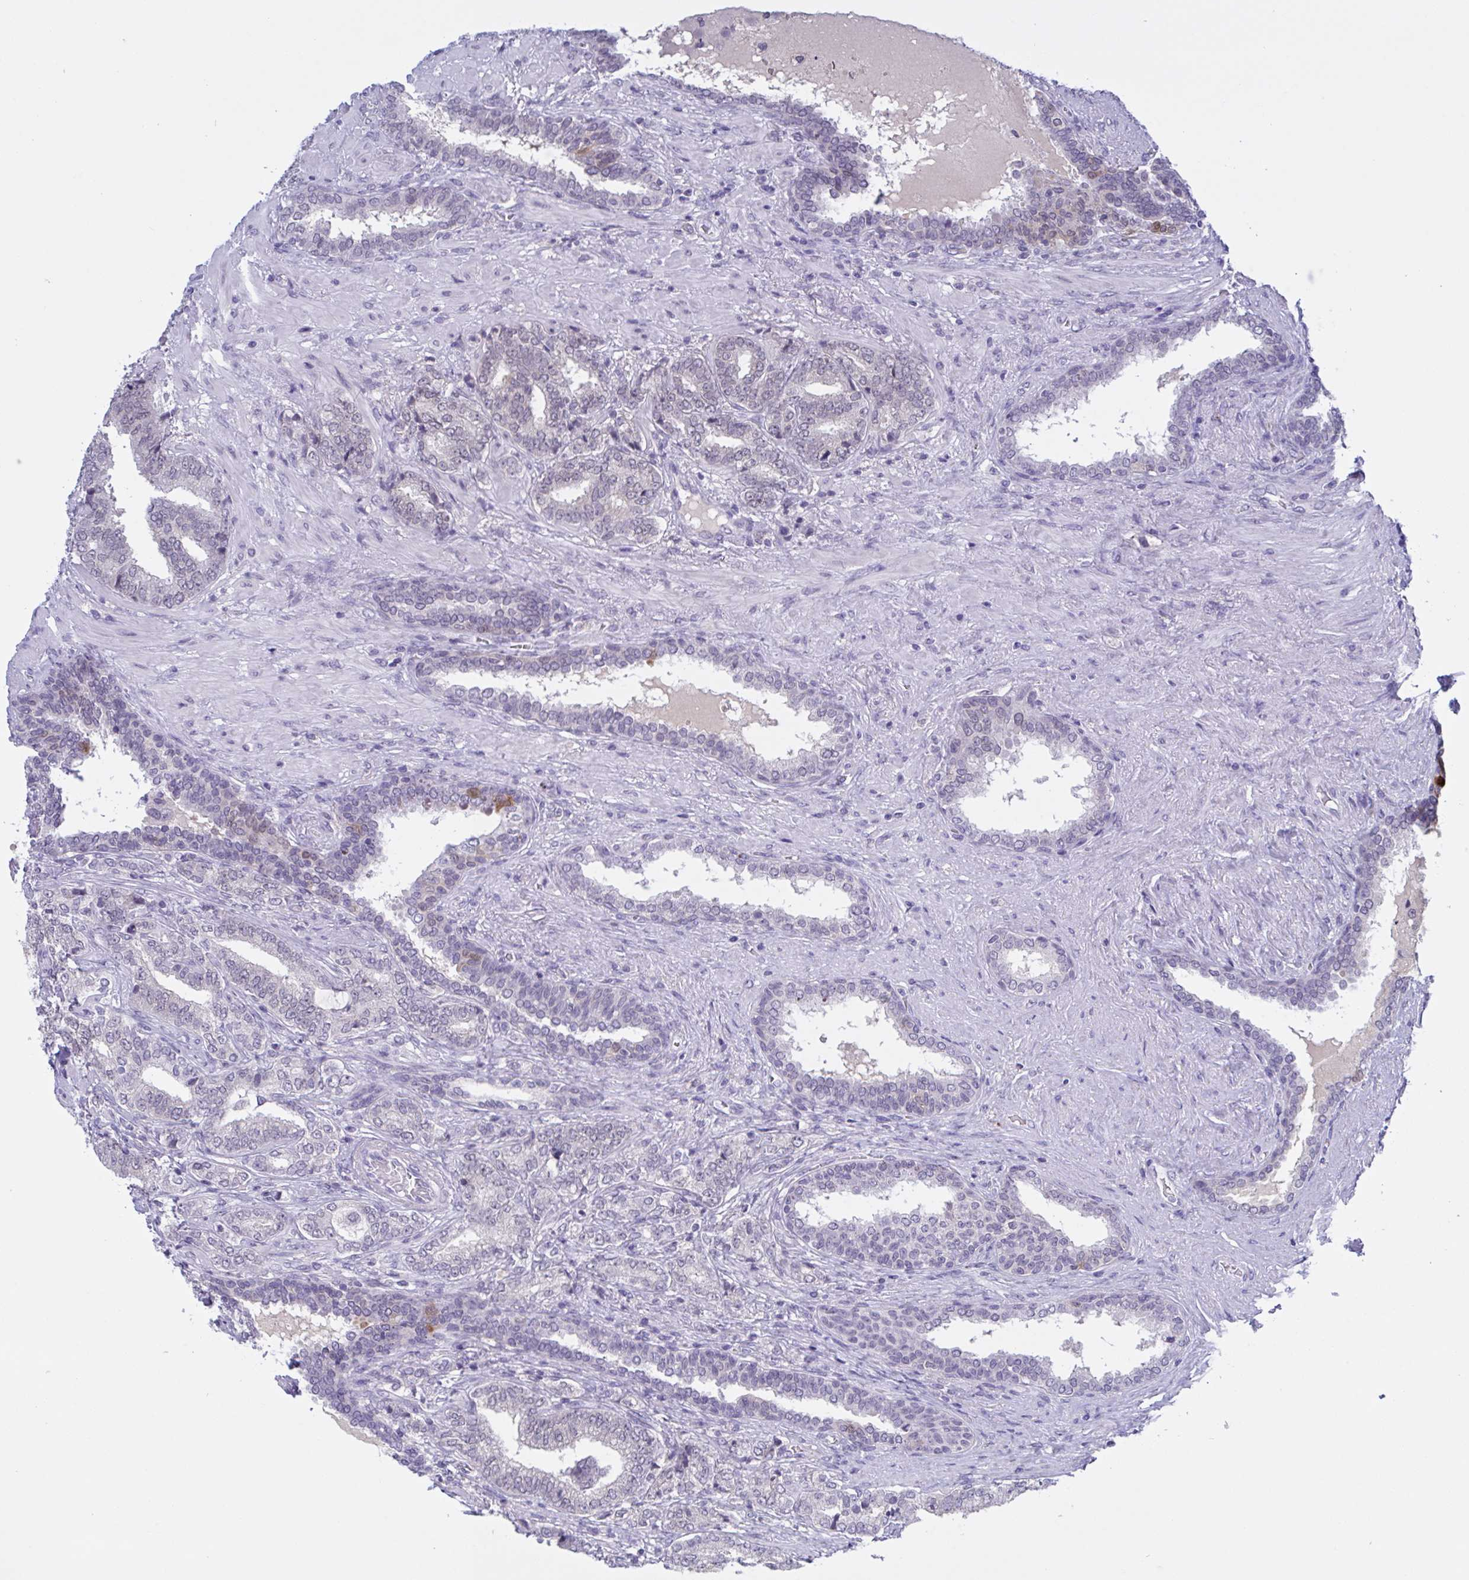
{"staining": {"intensity": "negative", "quantity": "none", "location": "none"}, "tissue": "prostate cancer", "cell_type": "Tumor cells", "image_type": "cancer", "snomed": [{"axis": "morphology", "description": "Adenocarcinoma, High grade"}, {"axis": "topography", "description": "Prostate"}], "caption": "This is a image of immunohistochemistry (IHC) staining of prostate cancer, which shows no expression in tumor cells.", "gene": "SERPINB13", "patient": {"sex": "male", "age": 72}}